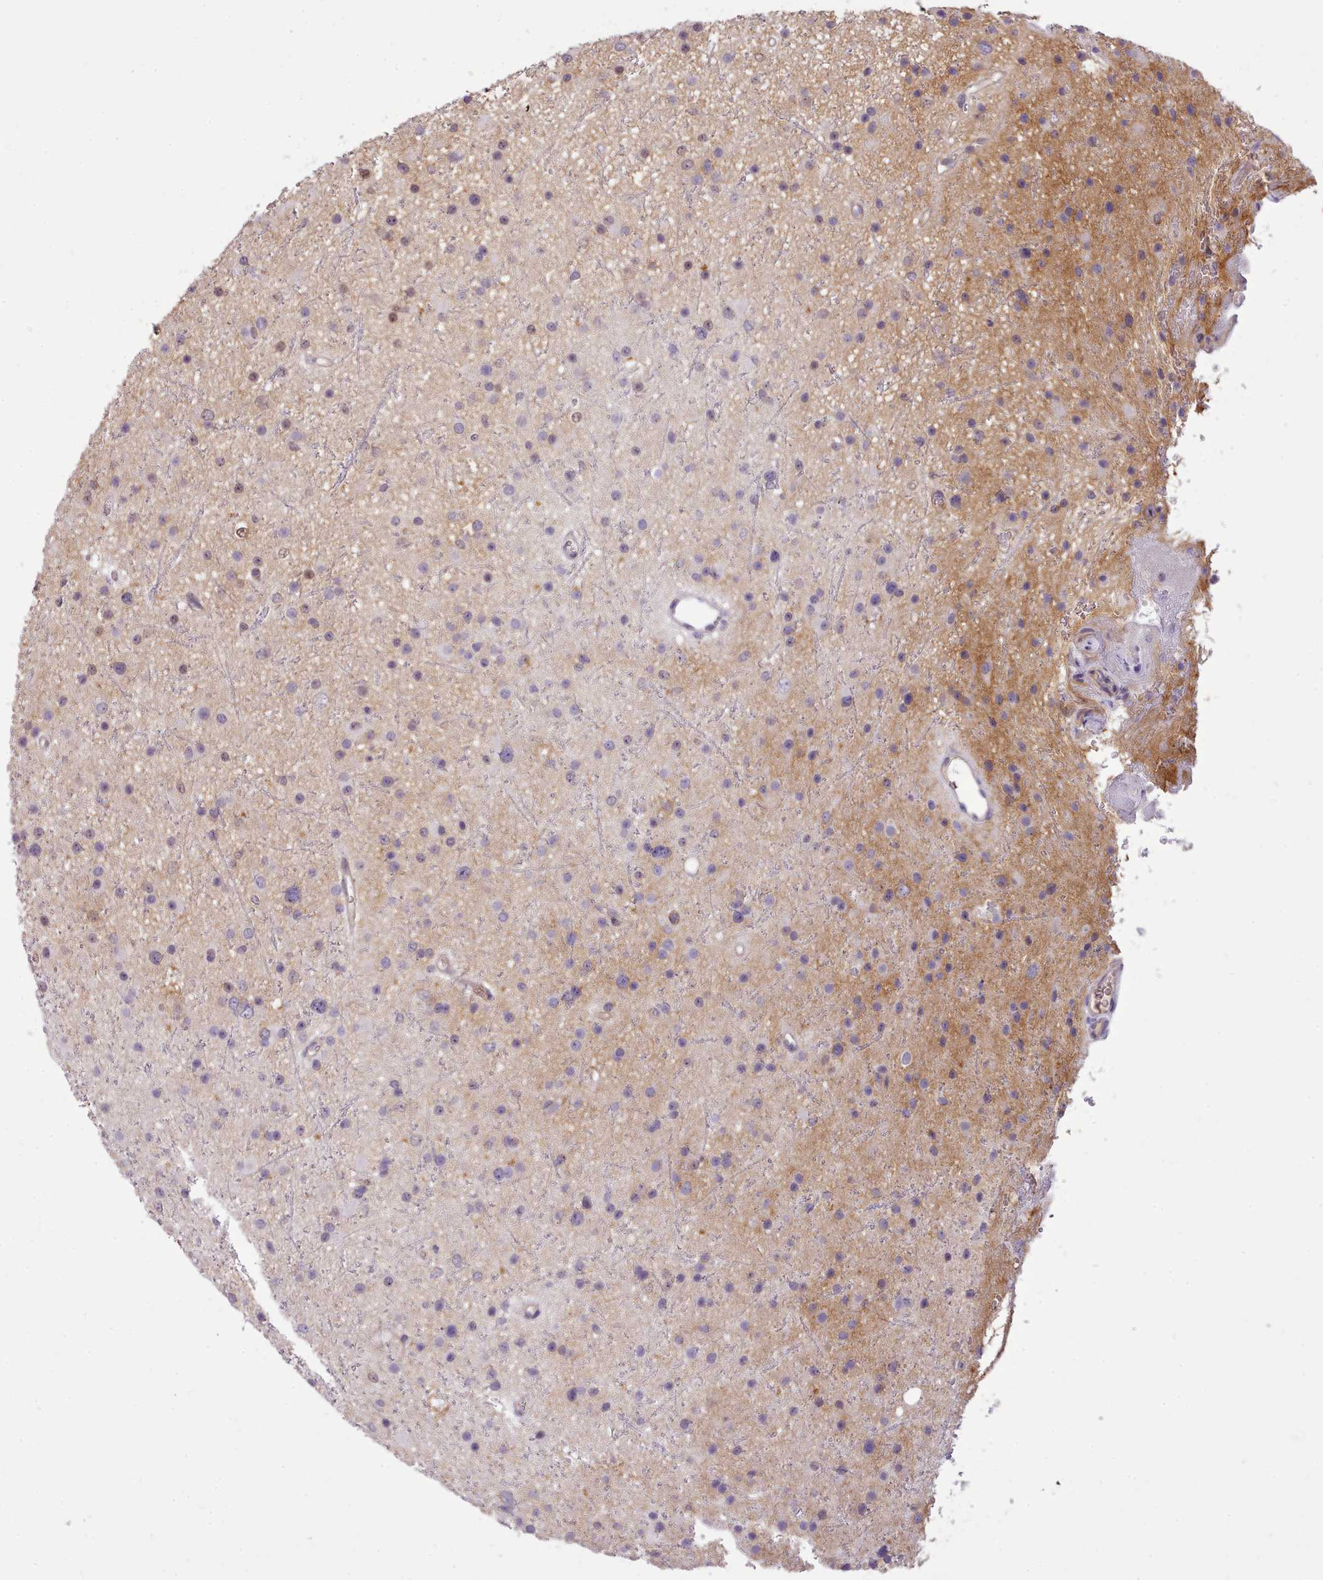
{"staining": {"intensity": "moderate", "quantity": "<25%", "location": "nuclear"}, "tissue": "glioma", "cell_type": "Tumor cells", "image_type": "cancer", "snomed": [{"axis": "morphology", "description": "Glioma, malignant, Low grade"}, {"axis": "topography", "description": "Cerebral cortex"}], "caption": "IHC histopathology image of neoplastic tissue: glioma stained using immunohistochemistry displays low levels of moderate protein expression localized specifically in the nuclear of tumor cells, appearing as a nuclear brown color.", "gene": "CYP2A13", "patient": {"sex": "female", "age": 39}}